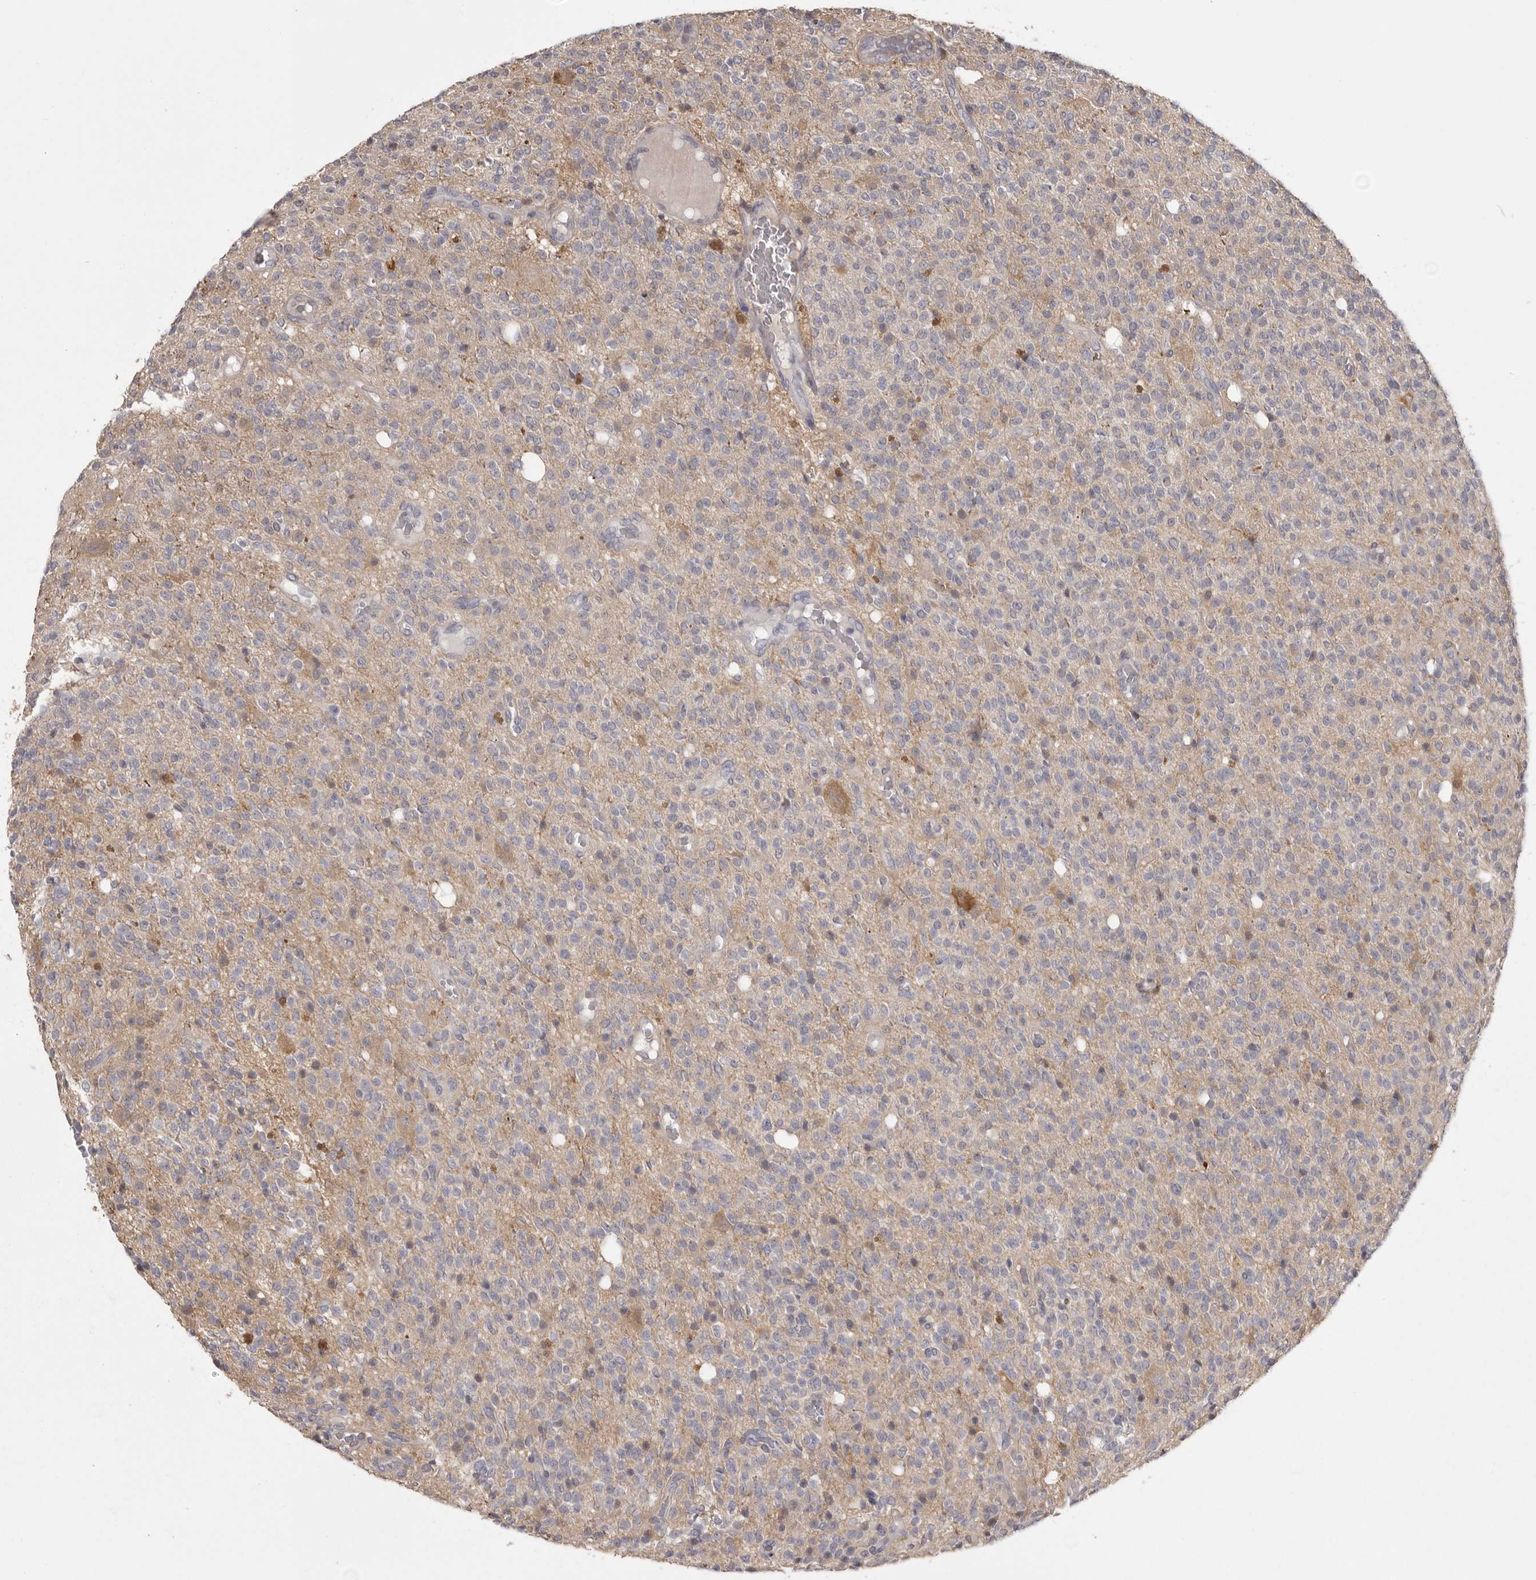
{"staining": {"intensity": "negative", "quantity": "none", "location": "none"}, "tissue": "glioma", "cell_type": "Tumor cells", "image_type": "cancer", "snomed": [{"axis": "morphology", "description": "Glioma, malignant, High grade"}, {"axis": "topography", "description": "Brain"}], "caption": "The micrograph exhibits no staining of tumor cells in glioma.", "gene": "MDH1", "patient": {"sex": "male", "age": 34}}